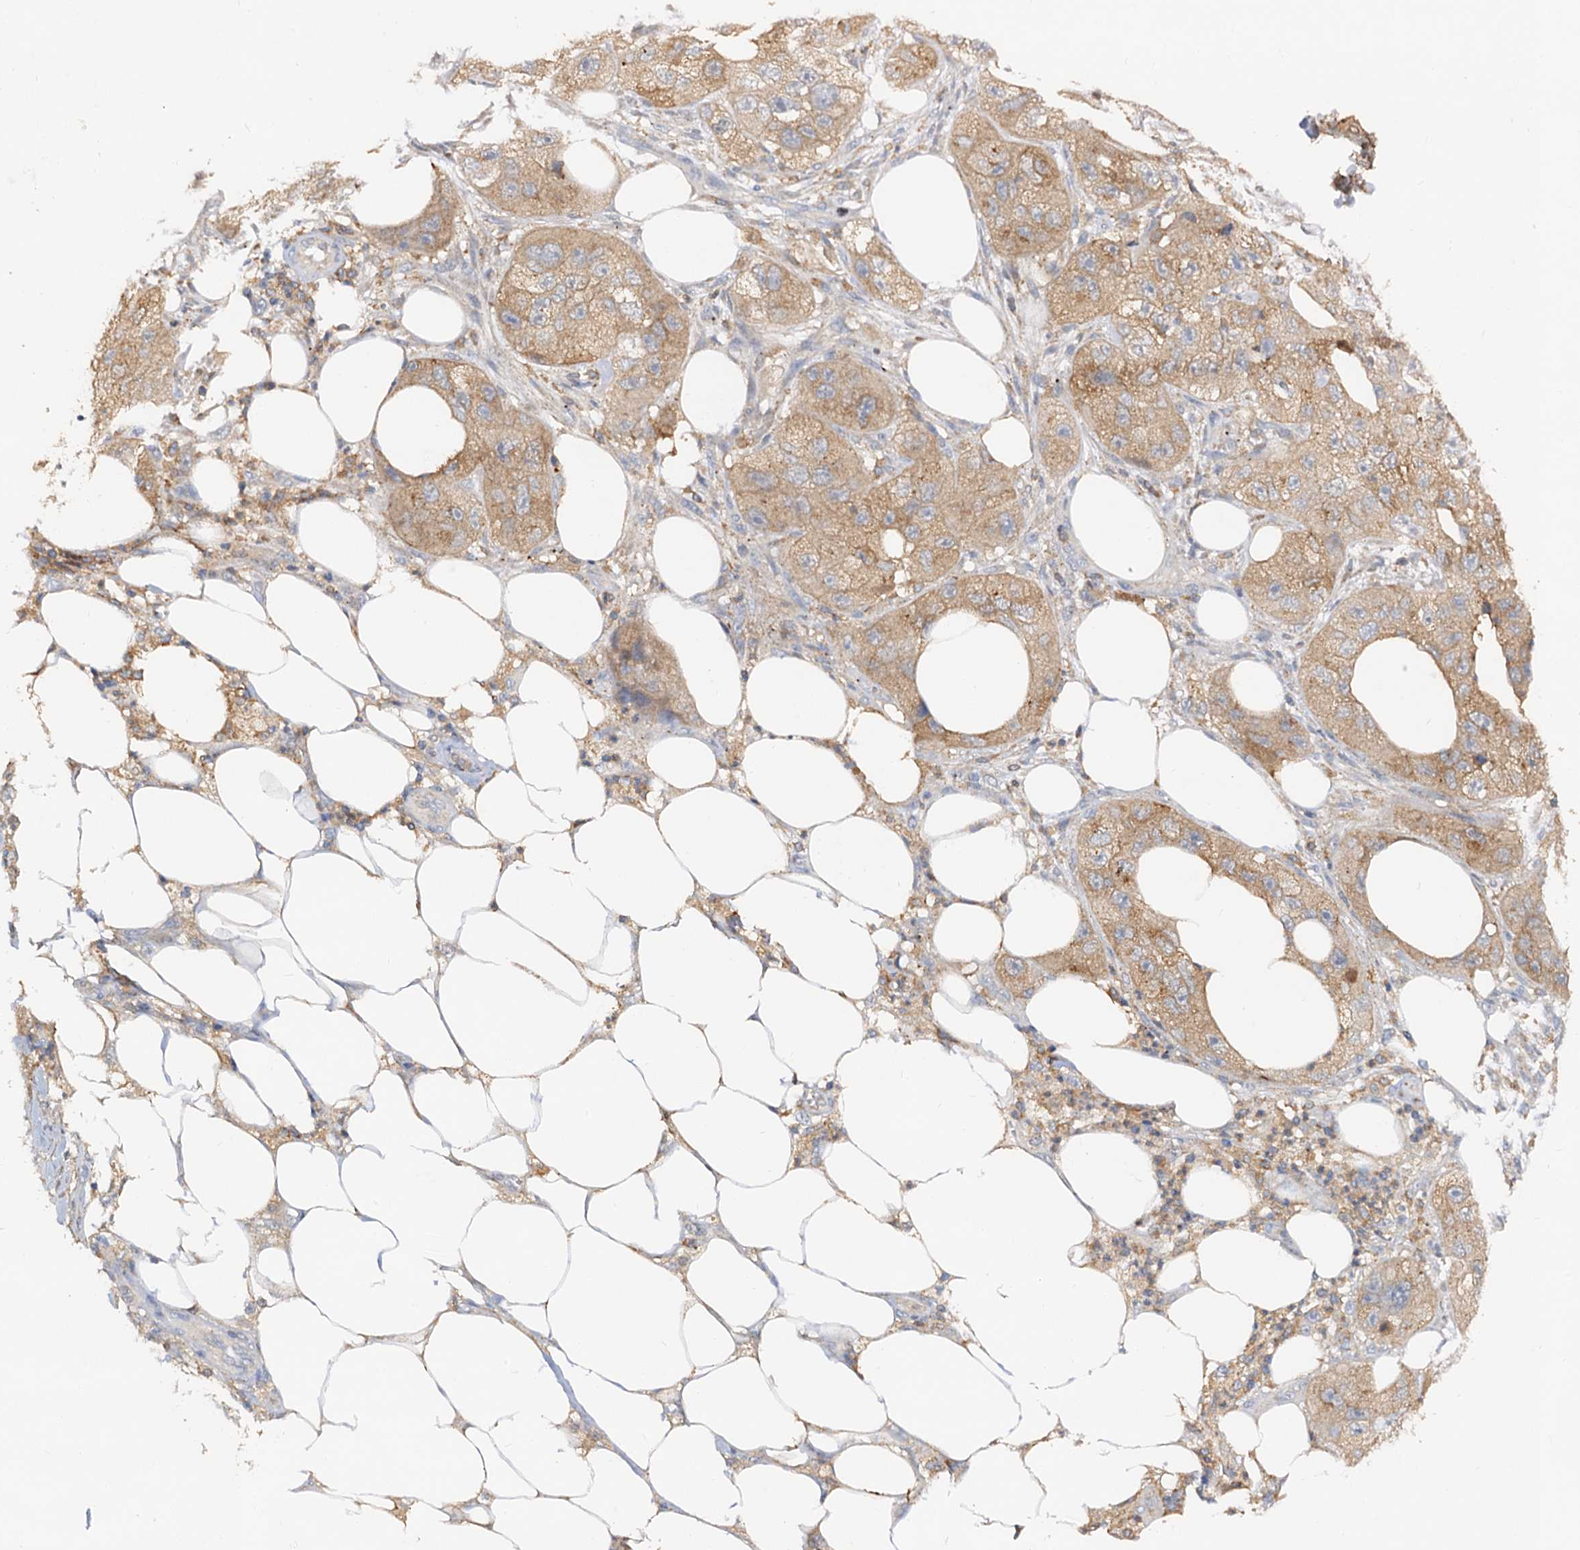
{"staining": {"intensity": "moderate", "quantity": ">75%", "location": "cytoplasmic/membranous"}, "tissue": "skin cancer", "cell_type": "Tumor cells", "image_type": "cancer", "snomed": [{"axis": "morphology", "description": "Squamous cell carcinoma, NOS"}, {"axis": "topography", "description": "Skin"}, {"axis": "topography", "description": "Subcutis"}], "caption": "Moderate cytoplasmic/membranous protein expression is seen in approximately >75% of tumor cells in squamous cell carcinoma (skin).", "gene": "TOLLIP", "patient": {"sex": "male", "age": 73}}